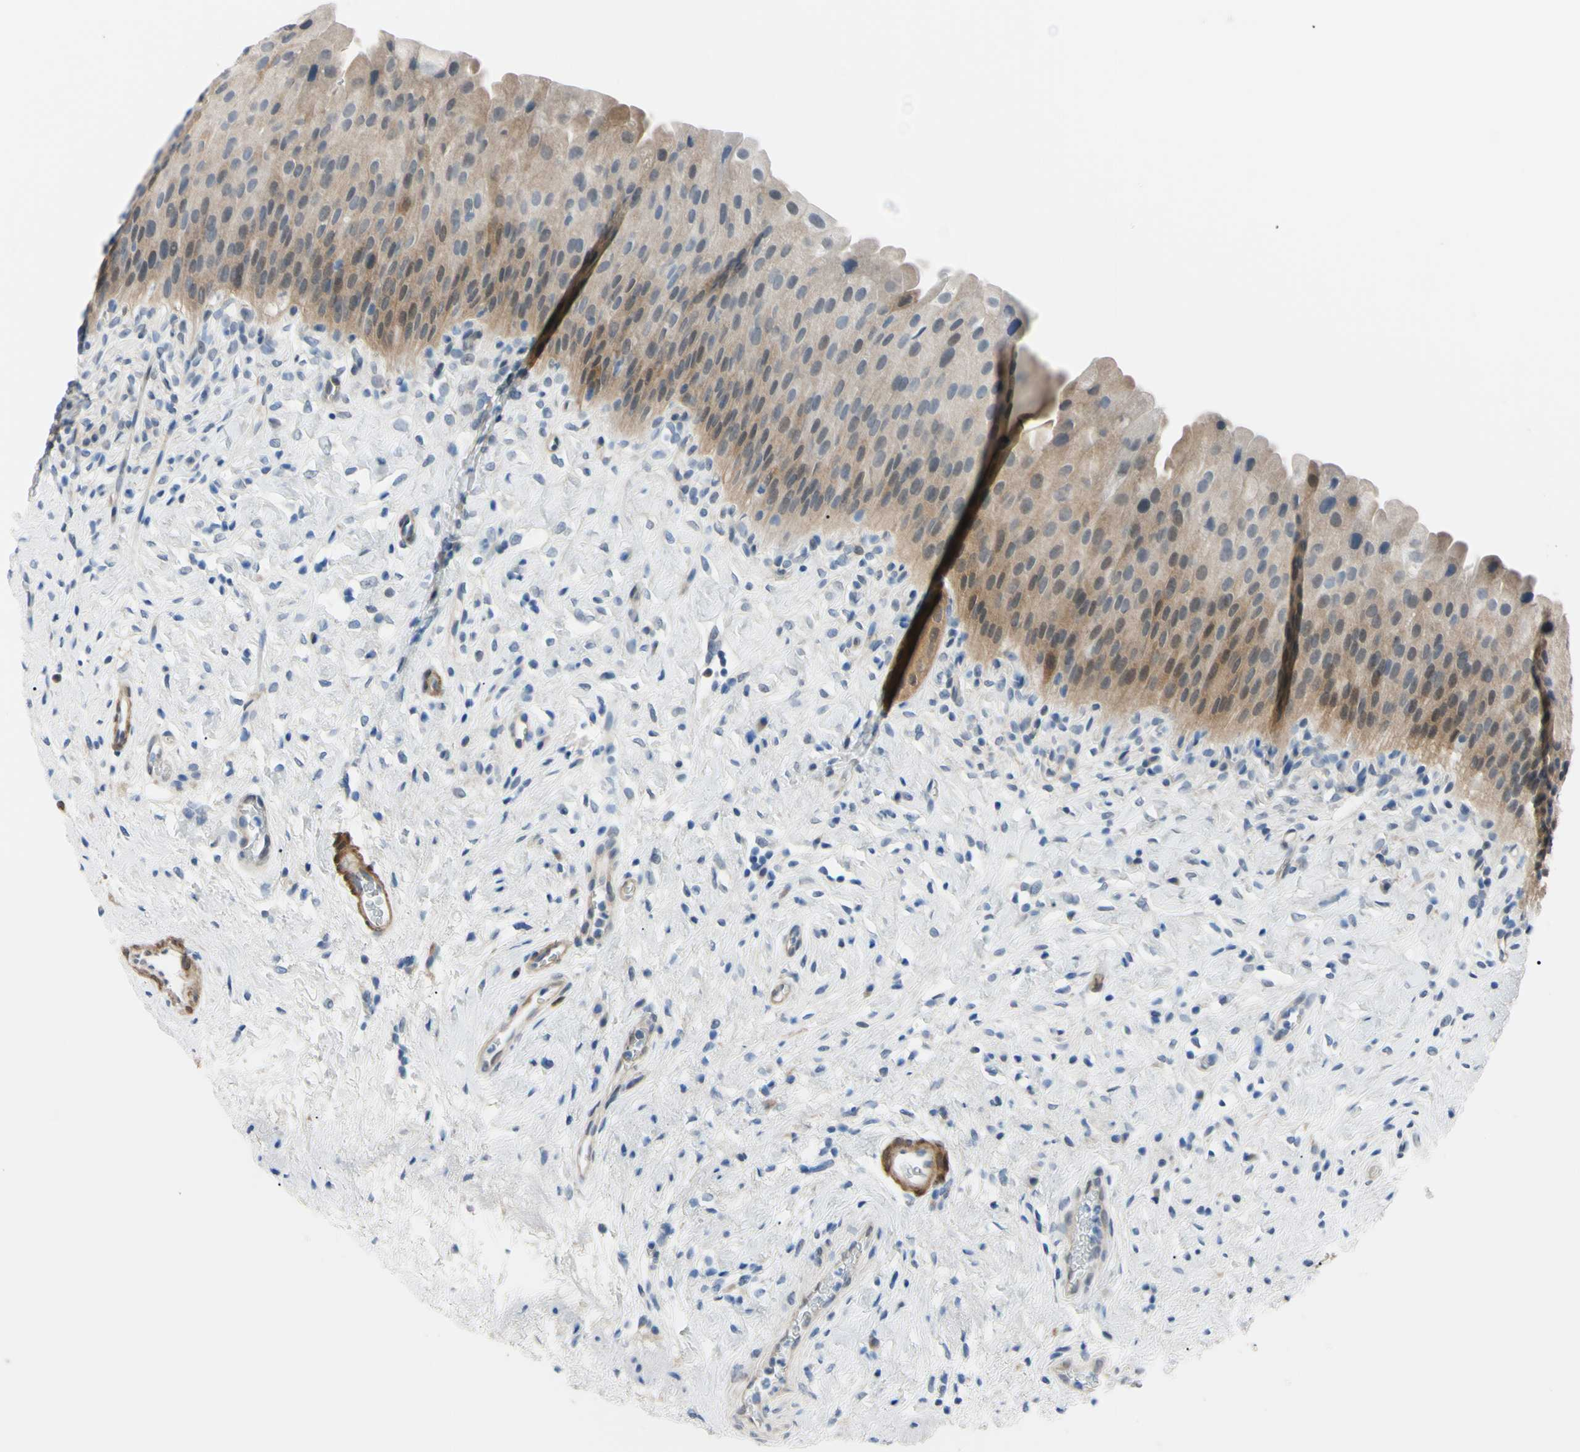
{"staining": {"intensity": "moderate", "quantity": "25%-75%", "location": "cytoplasmic/membranous"}, "tissue": "urinary bladder", "cell_type": "Urothelial cells", "image_type": "normal", "snomed": [{"axis": "morphology", "description": "Normal tissue, NOS"}, {"axis": "morphology", "description": "Urothelial carcinoma, High grade"}, {"axis": "topography", "description": "Urinary bladder"}], "caption": "Urothelial cells show medium levels of moderate cytoplasmic/membranous expression in about 25%-75% of cells in benign human urinary bladder.", "gene": "NOL3", "patient": {"sex": "male", "age": 46}}